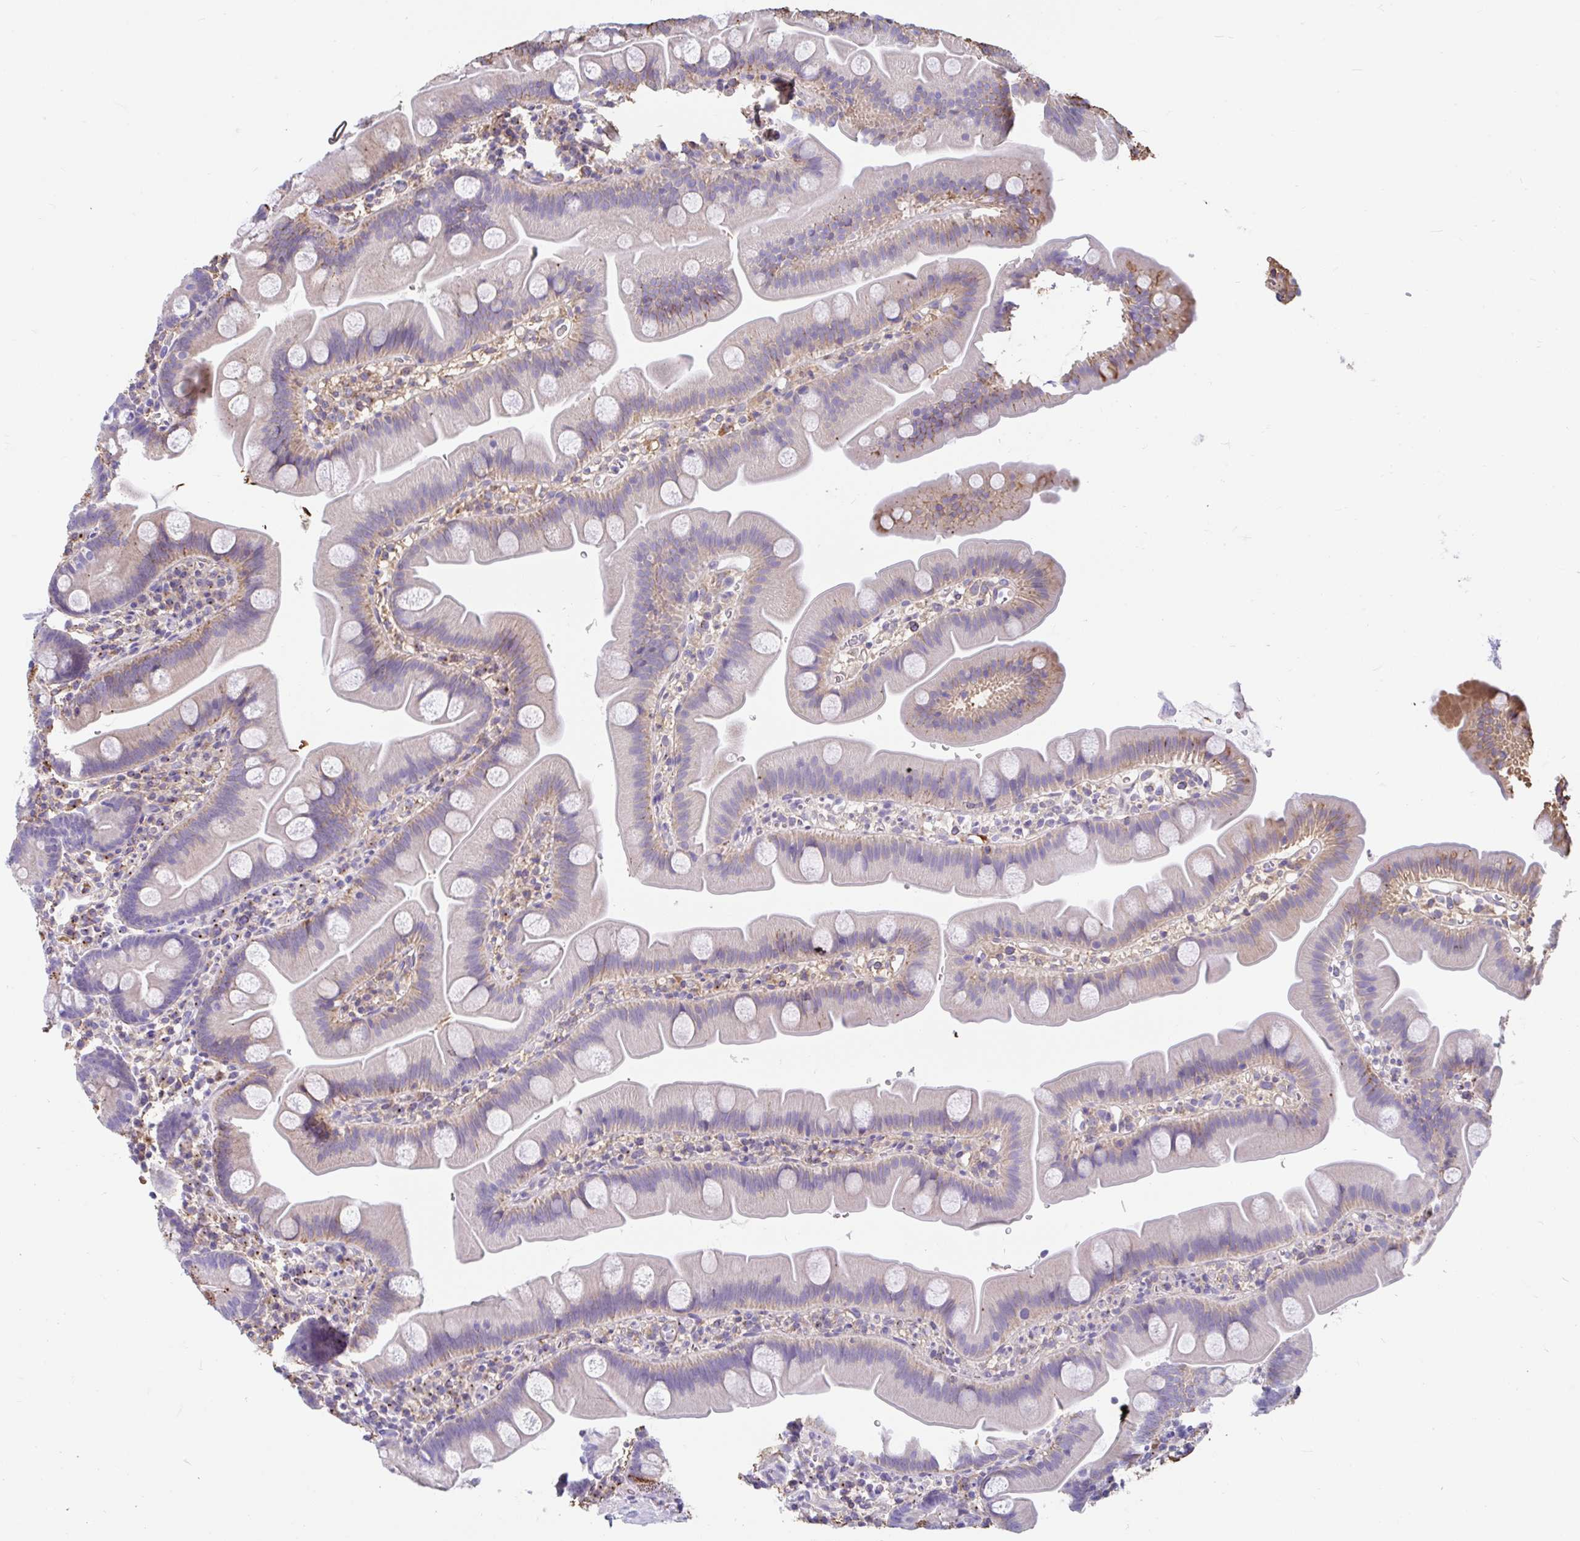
{"staining": {"intensity": "moderate", "quantity": "25%-75%", "location": "cytoplasmic/membranous"}, "tissue": "small intestine", "cell_type": "Glandular cells", "image_type": "normal", "snomed": [{"axis": "morphology", "description": "Normal tissue, NOS"}, {"axis": "topography", "description": "Small intestine"}], "caption": "Moderate cytoplasmic/membranous expression is seen in about 25%-75% of glandular cells in unremarkable small intestine. The staining was performed using DAB (3,3'-diaminobenzidine) to visualize the protein expression in brown, while the nuclei were stained in blue with hematoxylin (Magnification: 20x).", "gene": "CCSAP", "patient": {"sex": "female", "age": 68}}